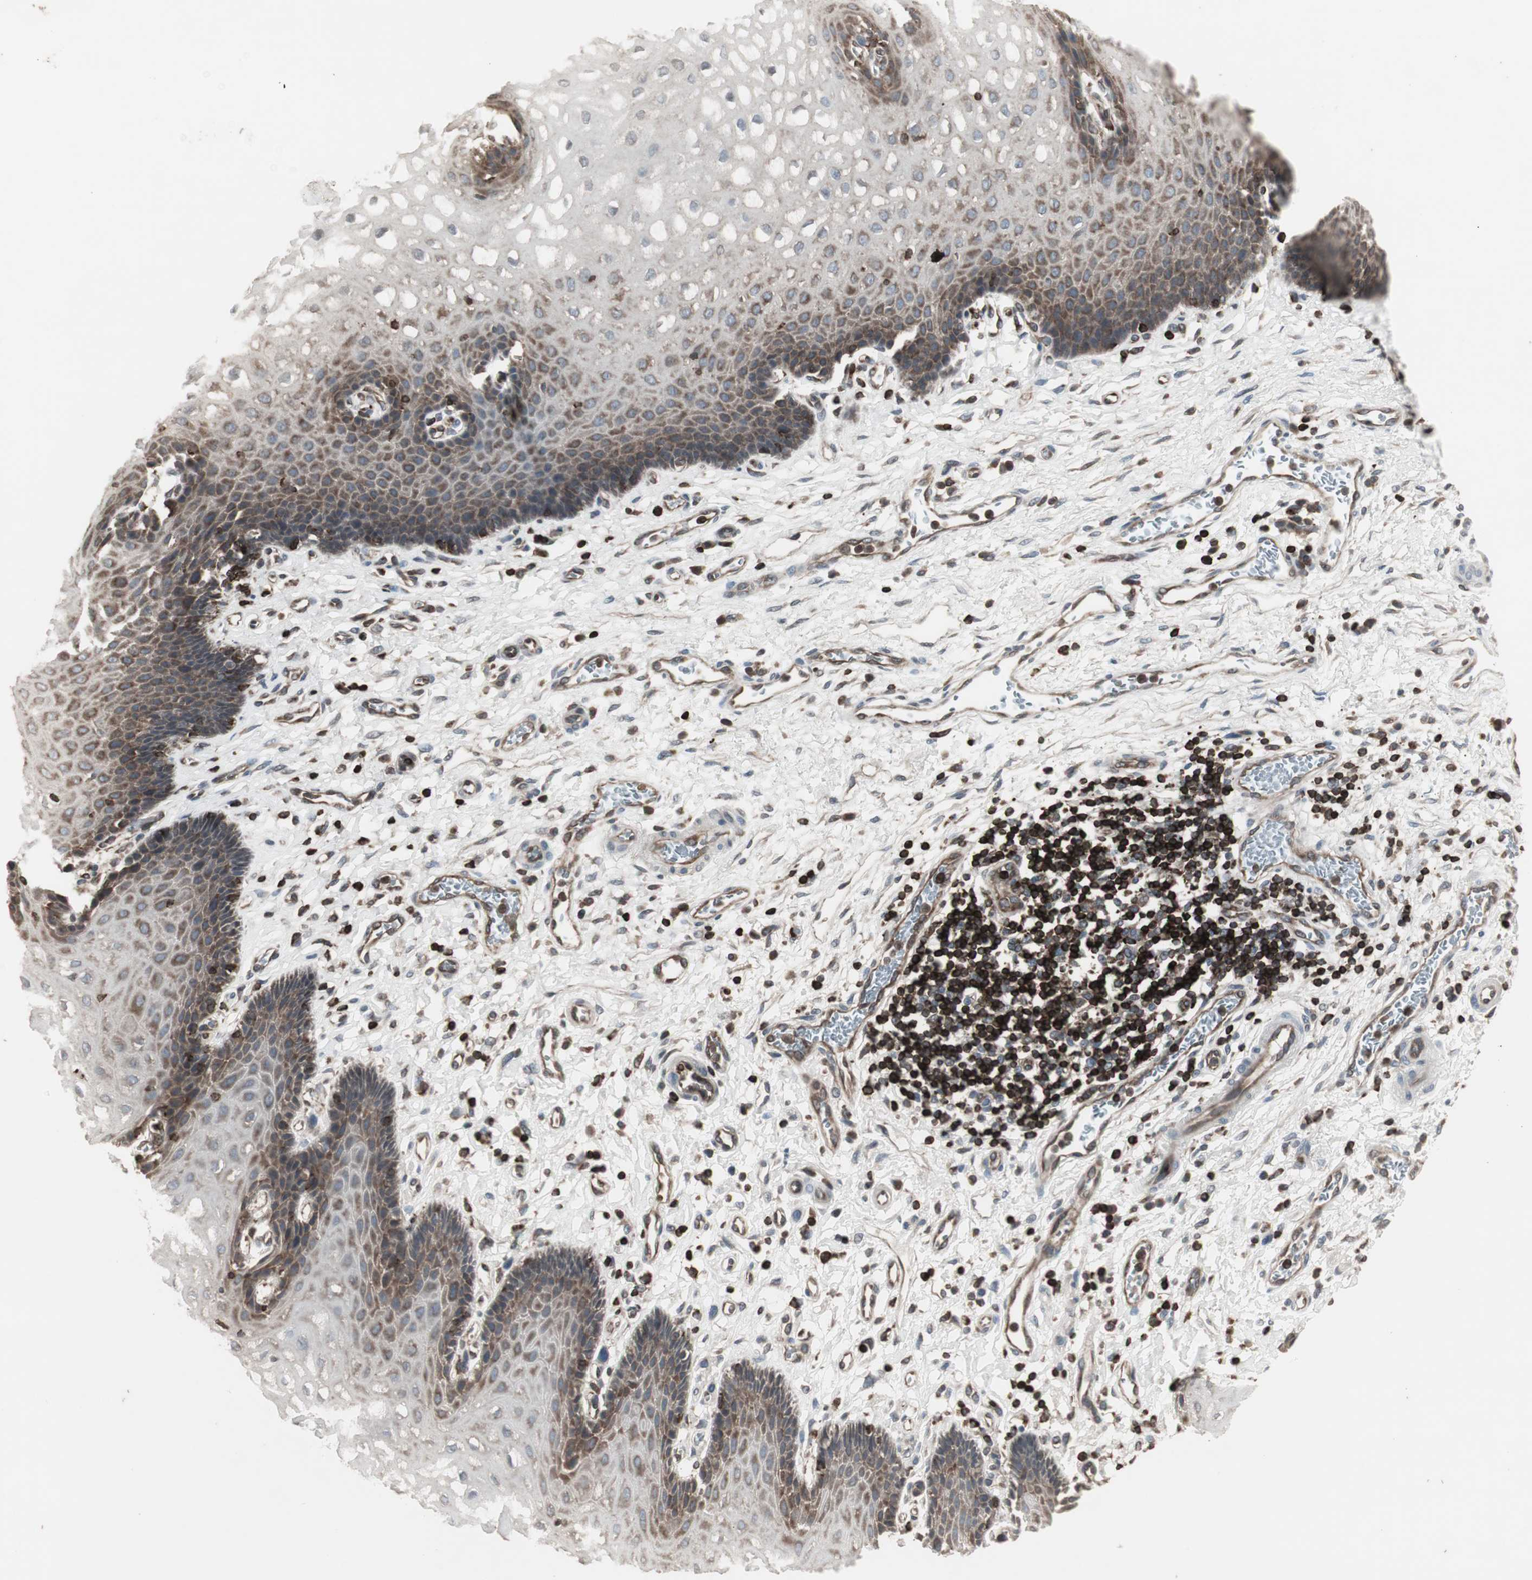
{"staining": {"intensity": "moderate", "quantity": "<25%", "location": "cytoplasmic/membranous"}, "tissue": "esophagus", "cell_type": "Squamous epithelial cells", "image_type": "normal", "snomed": [{"axis": "morphology", "description": "Normal tissue, NOS"}, {"axis": "topography", "description": "Esophagus"}], "caption": "Esophagus stained with DAB (3,3'-diaminobenzidine) immunohistochemistry demonstrates low levels of moderate cytoplasmic/membranous expression in approximately <25% of squamous epithelial cells. The staining was performed using DAB (3,3'-diaminobenzidine) to visualize the protein expression in brown, while the nuclei were stained in blue with hematoxylin (Magnification: 20x).", "gene": "ARHGEF1", "patient": {"sex": "male", "age": 54}}